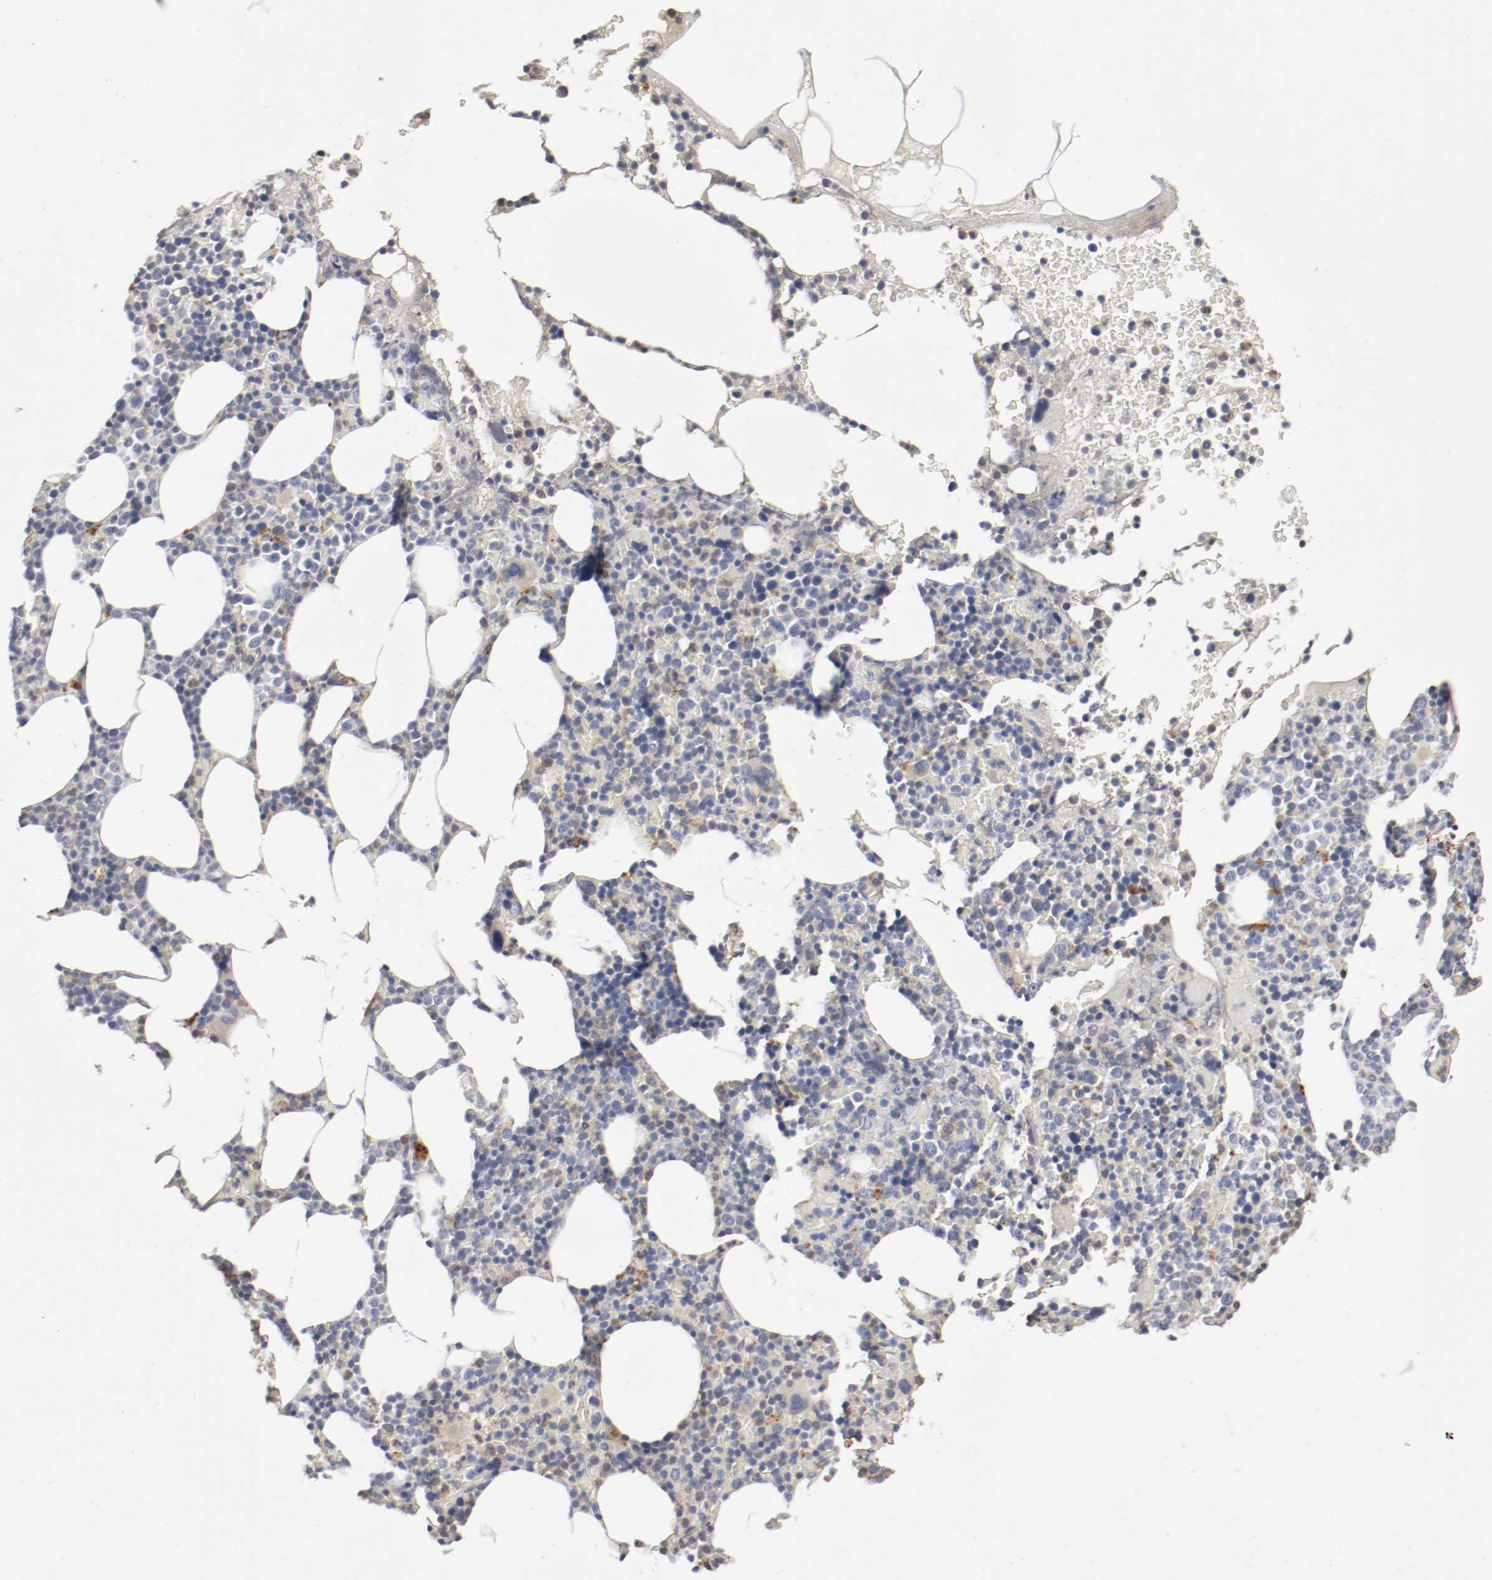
{"staining": {"intensity": "weak", "quantity": "<25%", "location": "cytoplasmic/membranous"}, "tissue": "bone marrow", "cell_type": "Hematopoietic cells", "image_type": "normal", "snomed": [{"axis": "morphology", "description": "Normal tissue, NOS"}, {"axis": "topography", "description": "Bone marrow"}], "caption": "A high-resolution photomicrograph shows immunohistochemistry staining of benign bone marrow, which reveals no significant positivity in hematopoietic cells. (DAB IHC with hematoxylin counter stain).", "gene": "REN", "patient": {"sex": "female", "age": 66}}